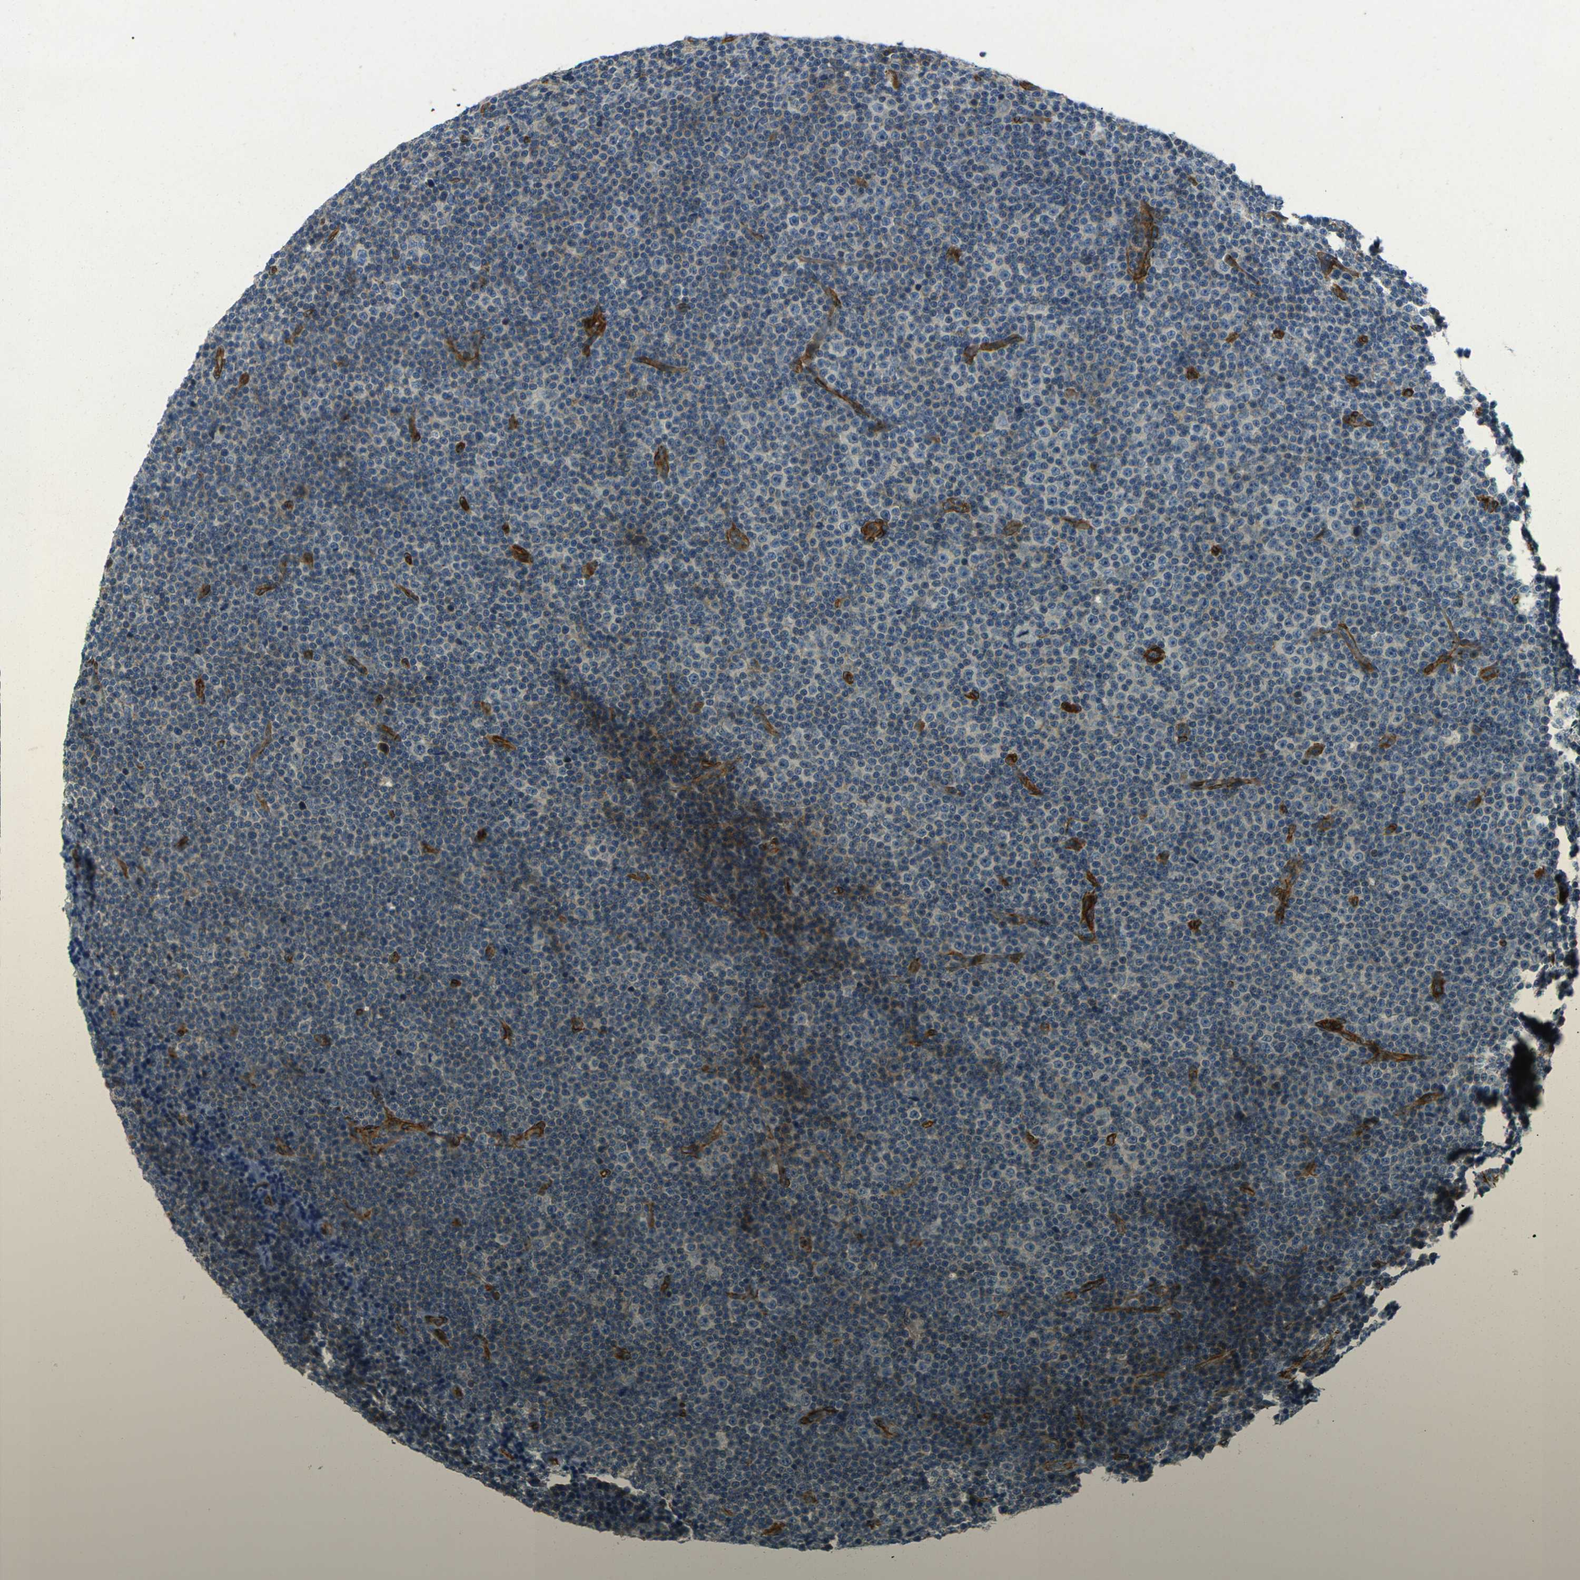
{"staining": {"intensity": "negative", "quantity": "none", "location": "none"}, "tissue": "lymphoma", "cell_type": "Tumor cells", "image_type": "cancer", "snomed": [{"axis": "morphology", "description": "Malignant lymphoma, non-Hodgkin's type, Low grade"}, {"axis": "topography", "description": "Lymph node"}], "caption": "Human lymphoma stained for a protein using IHC displays no positivity in tumor cells.", "gene": "EPHA7", "patient": {"sex": "female", "age": 67}}